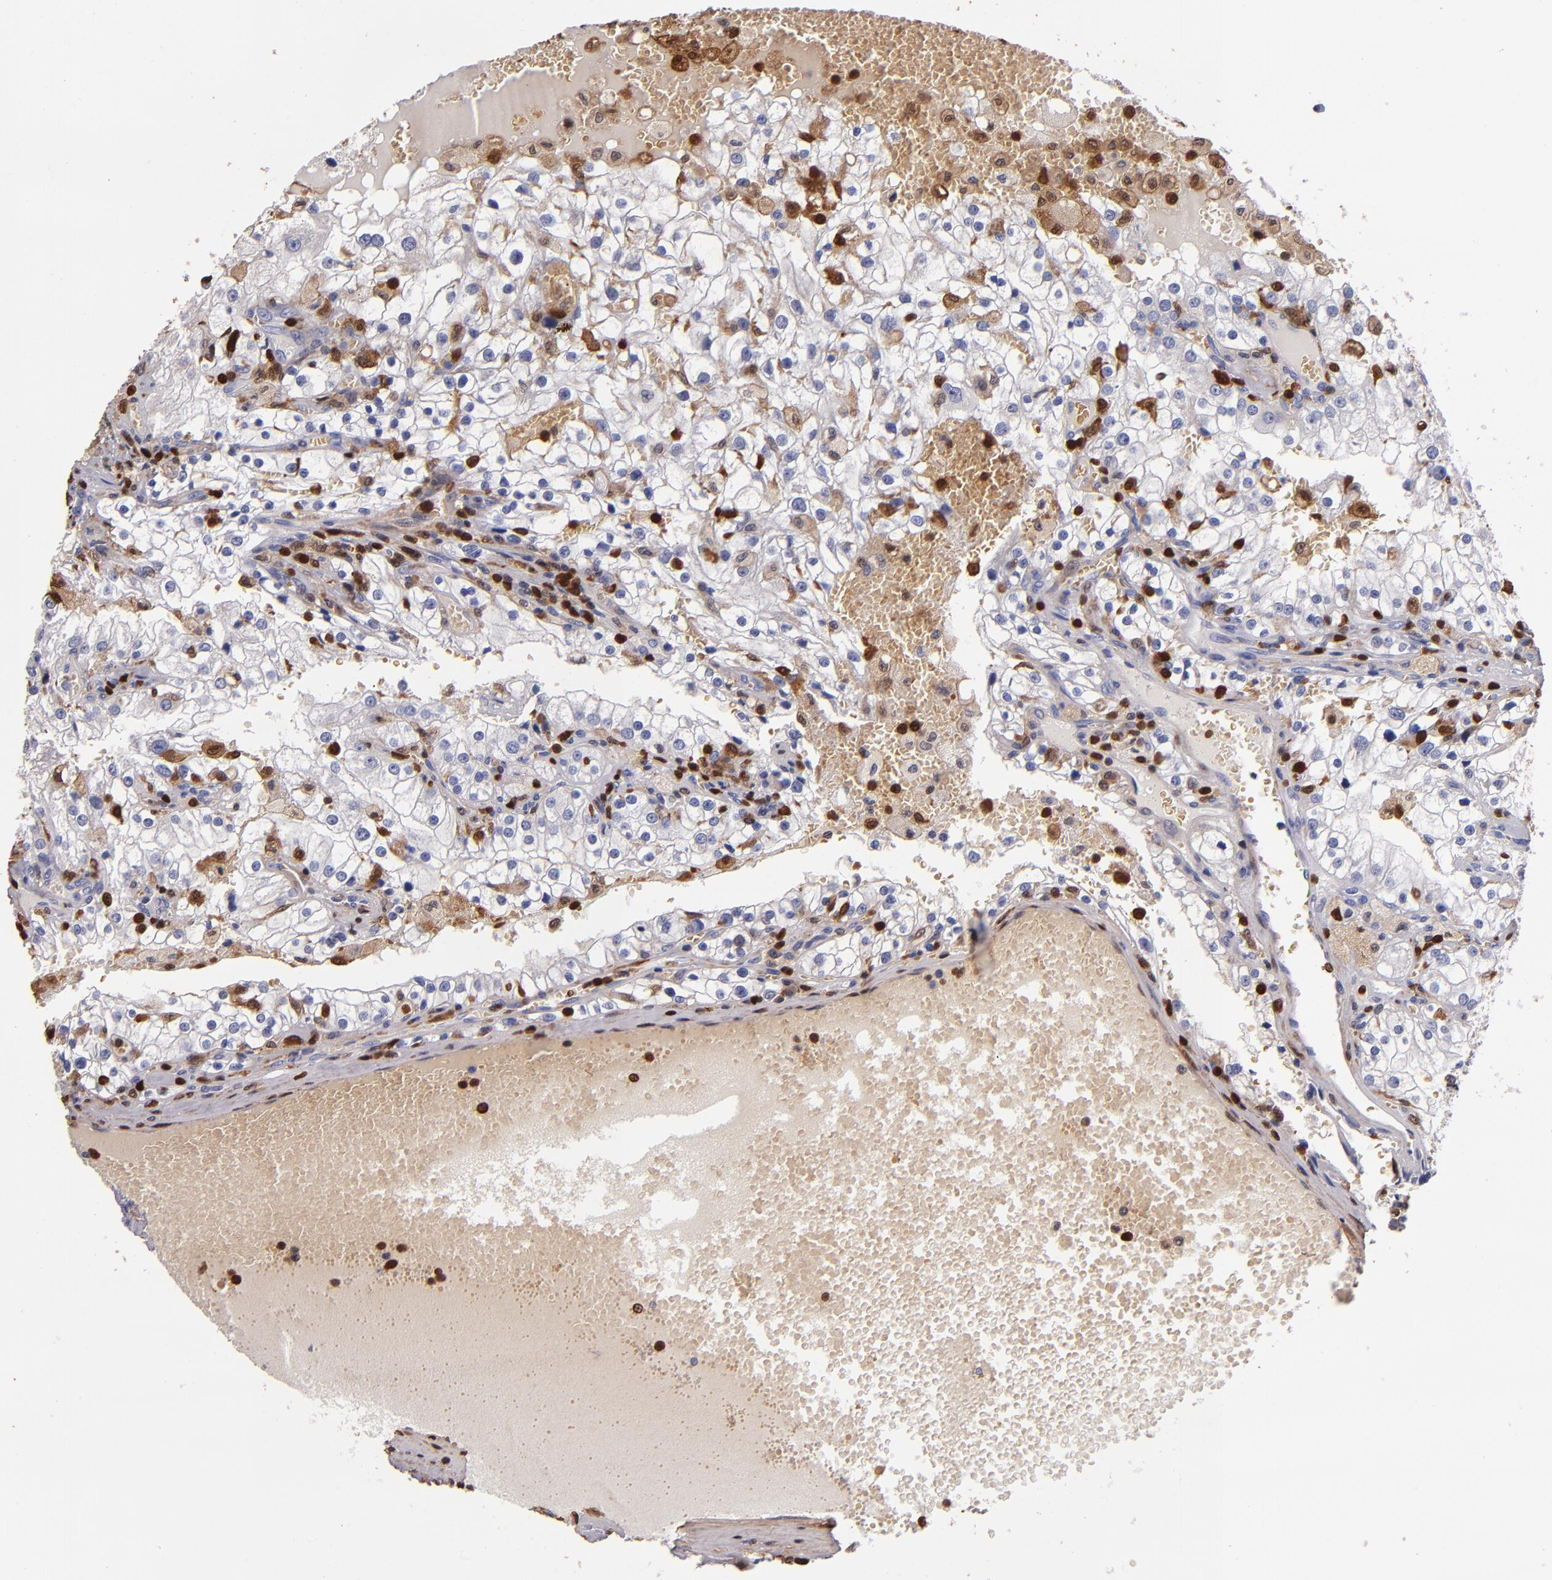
{"staining": {"intensity": "weak", "quantity": "<25%", "location": "cytoplasmic/membranous,nuclear"}, "tissue": "renal cancer", "cell_type": "Tumor cells", "image_type": "cancer", "snomed": [{"axis": "morphology", "description": "Adenocarcinoma, NOS"}, {"axis": "topography", "description": "Kidney"}], "caption": "There is no significant expression in tumor cells of renal adenocarcinoma.", "gene": "S100A4", "patient": {"sex": "female", "age": 74}}